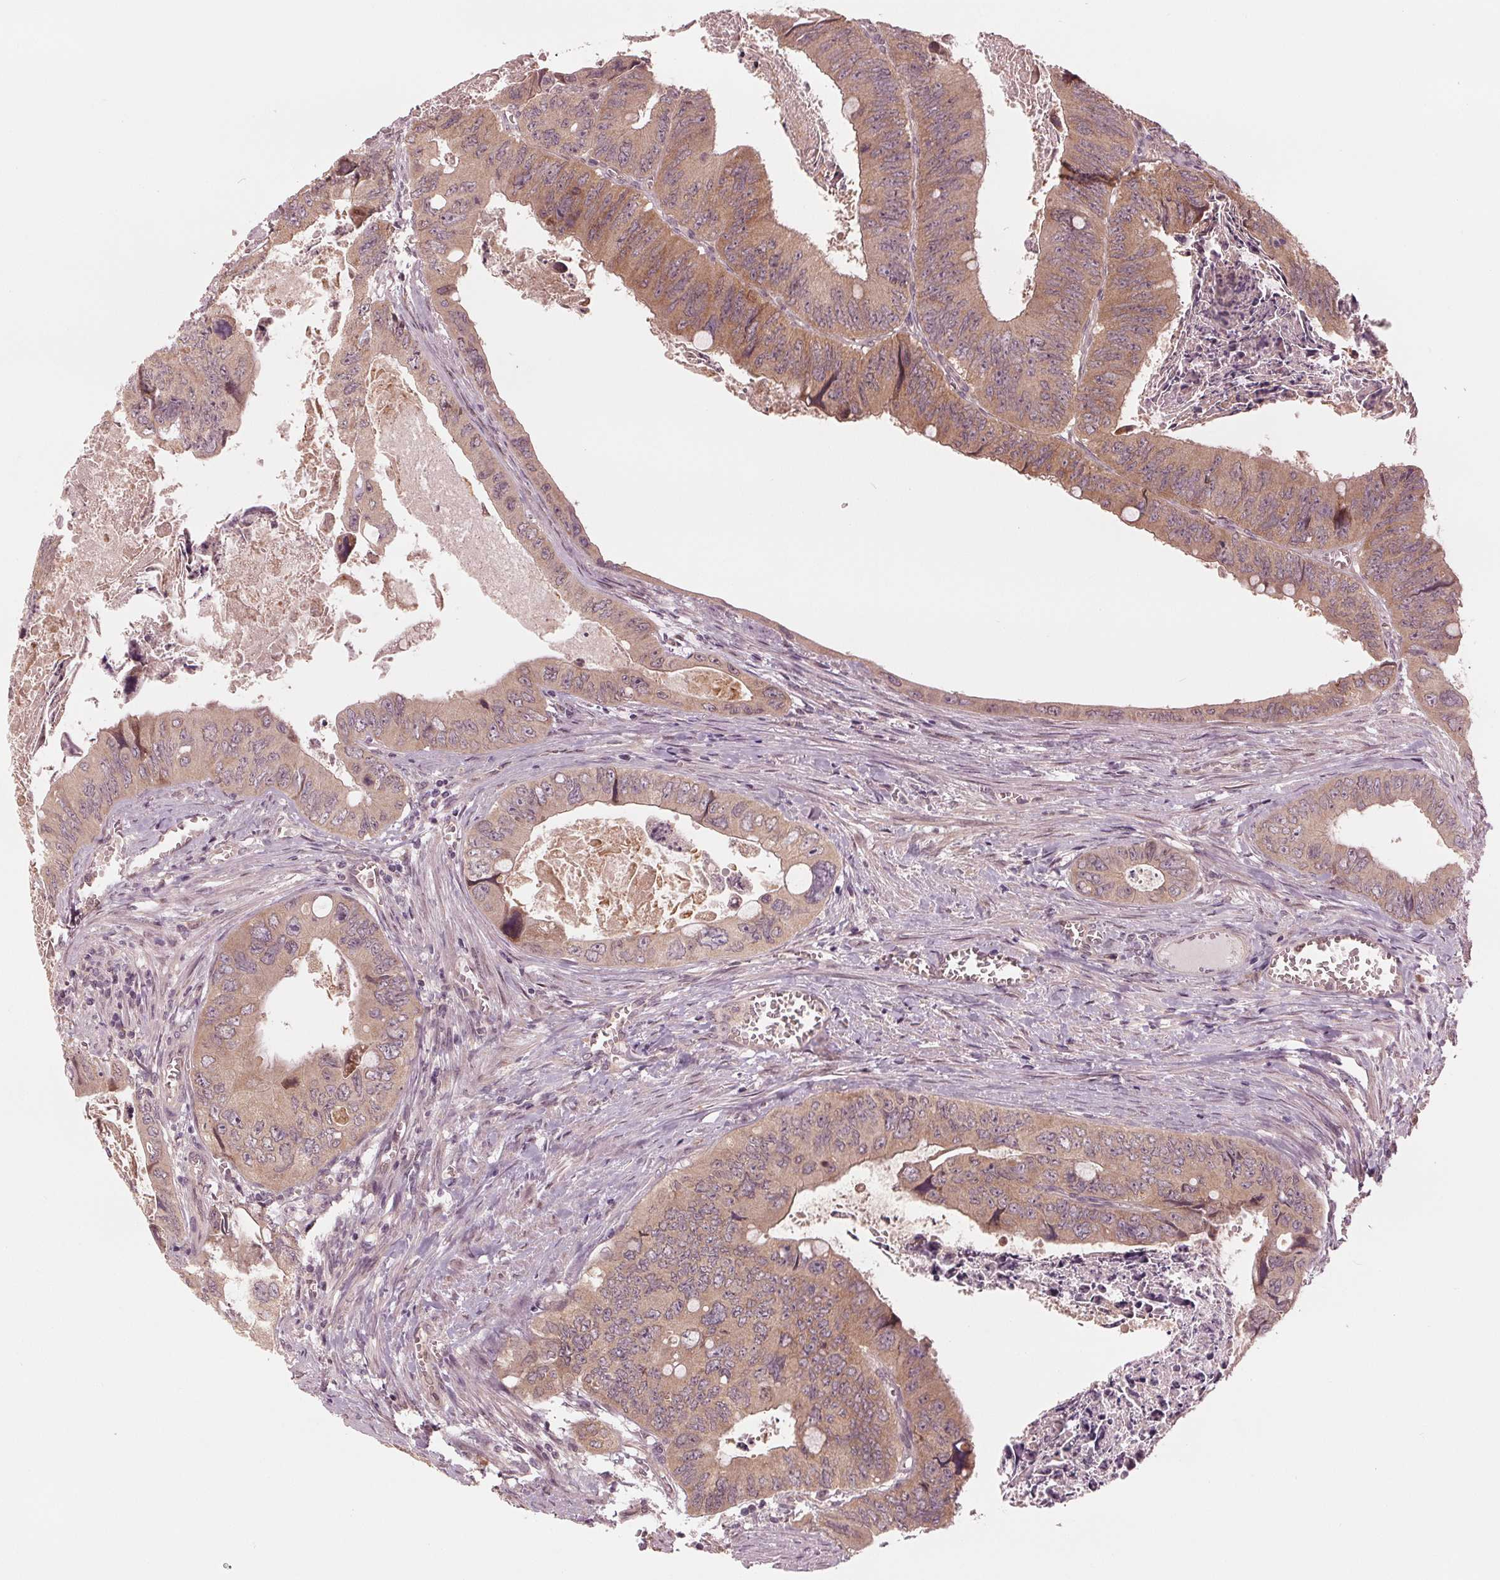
{"staining": {"intensity": "moderate", "quantity": ">75%", "location": "cytoplasmic/membranous"}, "tissue": "colorectal cancer", "cell_type": "Tumor cells", "image_type": "cancer", "snomed": [{"axis": "morphology", "description": "Adenocarcinoma, NOS"}, {"axis": "topography", "description": "Colon"}], "caption": "Tumor cells reveal medium levels of moderate cytoplasmic/membranous expression in about >75% of cells in human adenocarcinoma (colorectal).", "gene": "ZNF471", "patient": {"sex": "female", "age": 84}}